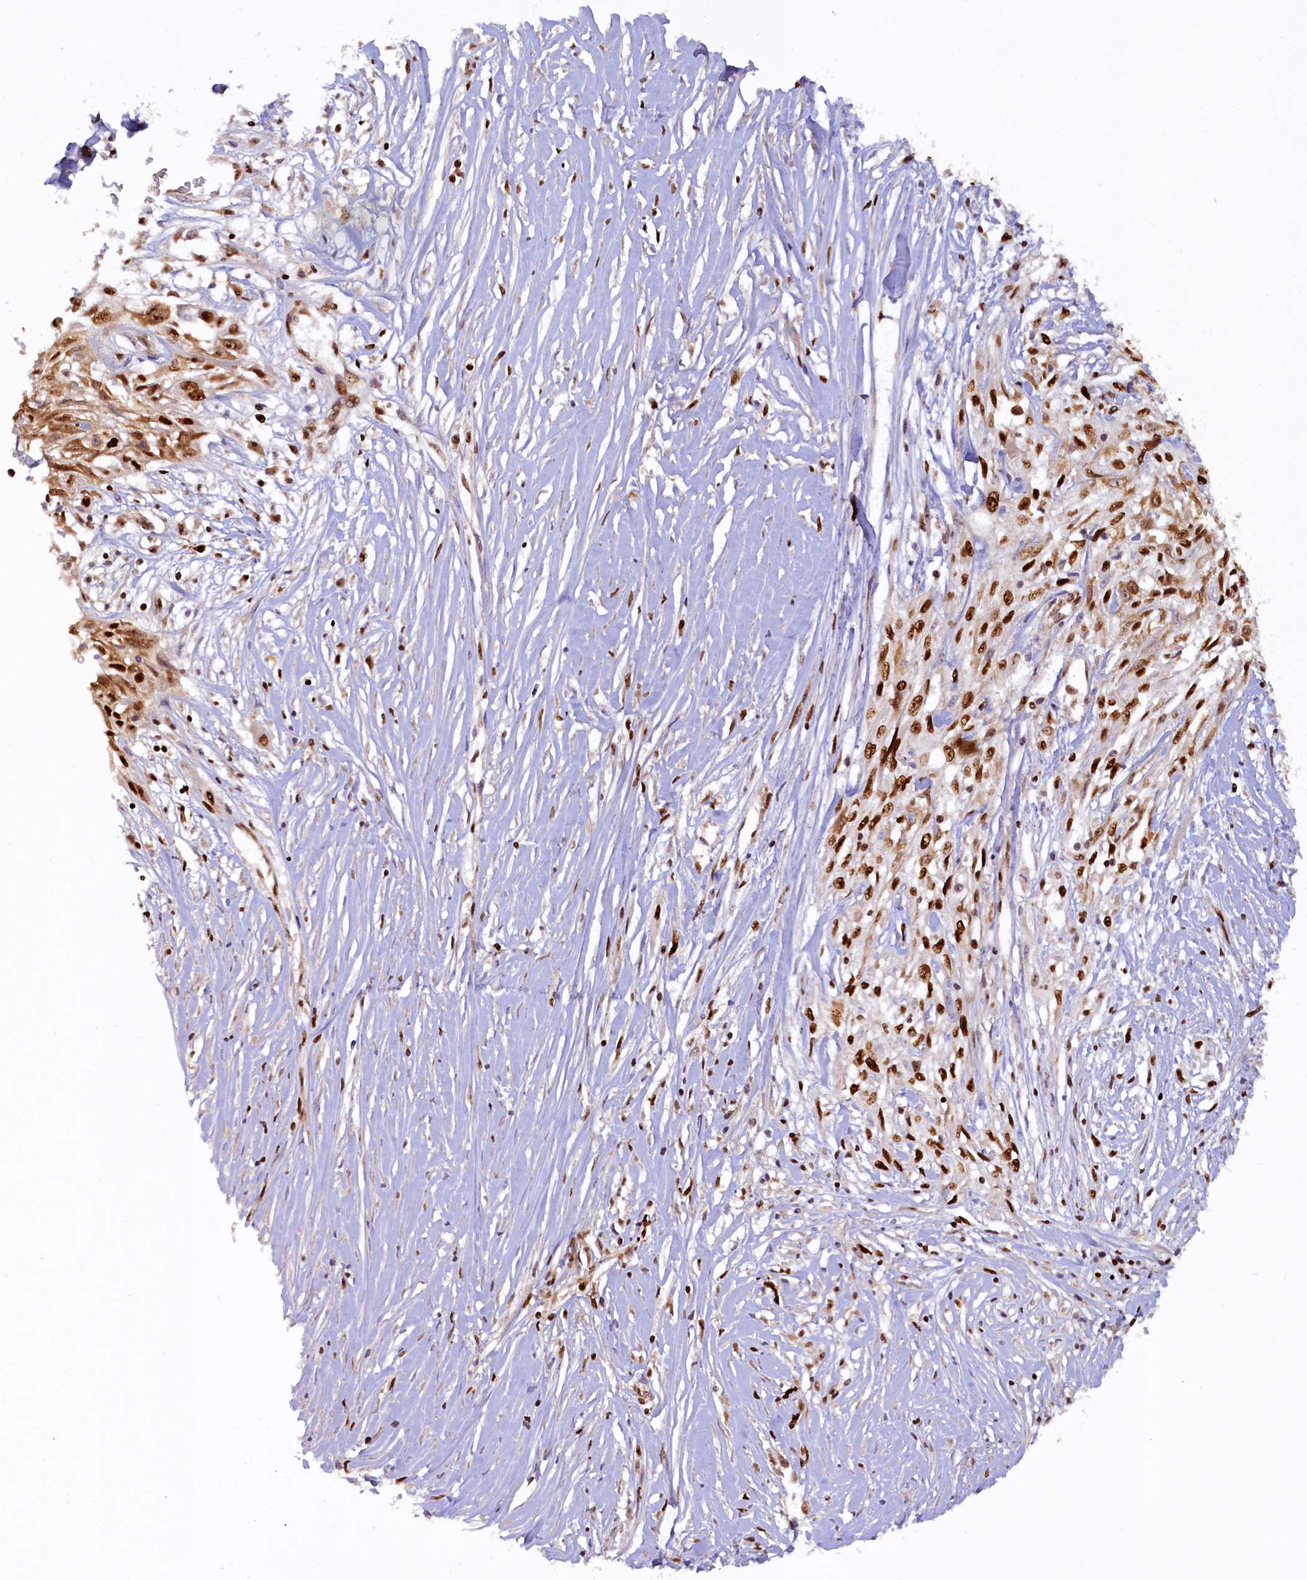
{"staining": {"intensity": "strong", "quantity": ">75%", "location": "nuclear"}, "tissue": "skin cancer", "cell_type": "Tumor cells", "image_type": "cancer", "snomed": [{"axis": "morphology", "description": "Squamous cell carcinoma, NOS"}, {"axis": "morphology", "description": "Squamous cell carcinoma, metastatic, NOS"}, {"axis": "topography", "description": "Skin"}, {"axis": "topography", "description": "Lymph node"}], "caption": "A brown stain labels strong nuclear staining of a protein in skin cancer (squamous cell carcinoma) tumor cells.", "gene": "TCOF1", "patient": {"sex": "male", "age": 75}}